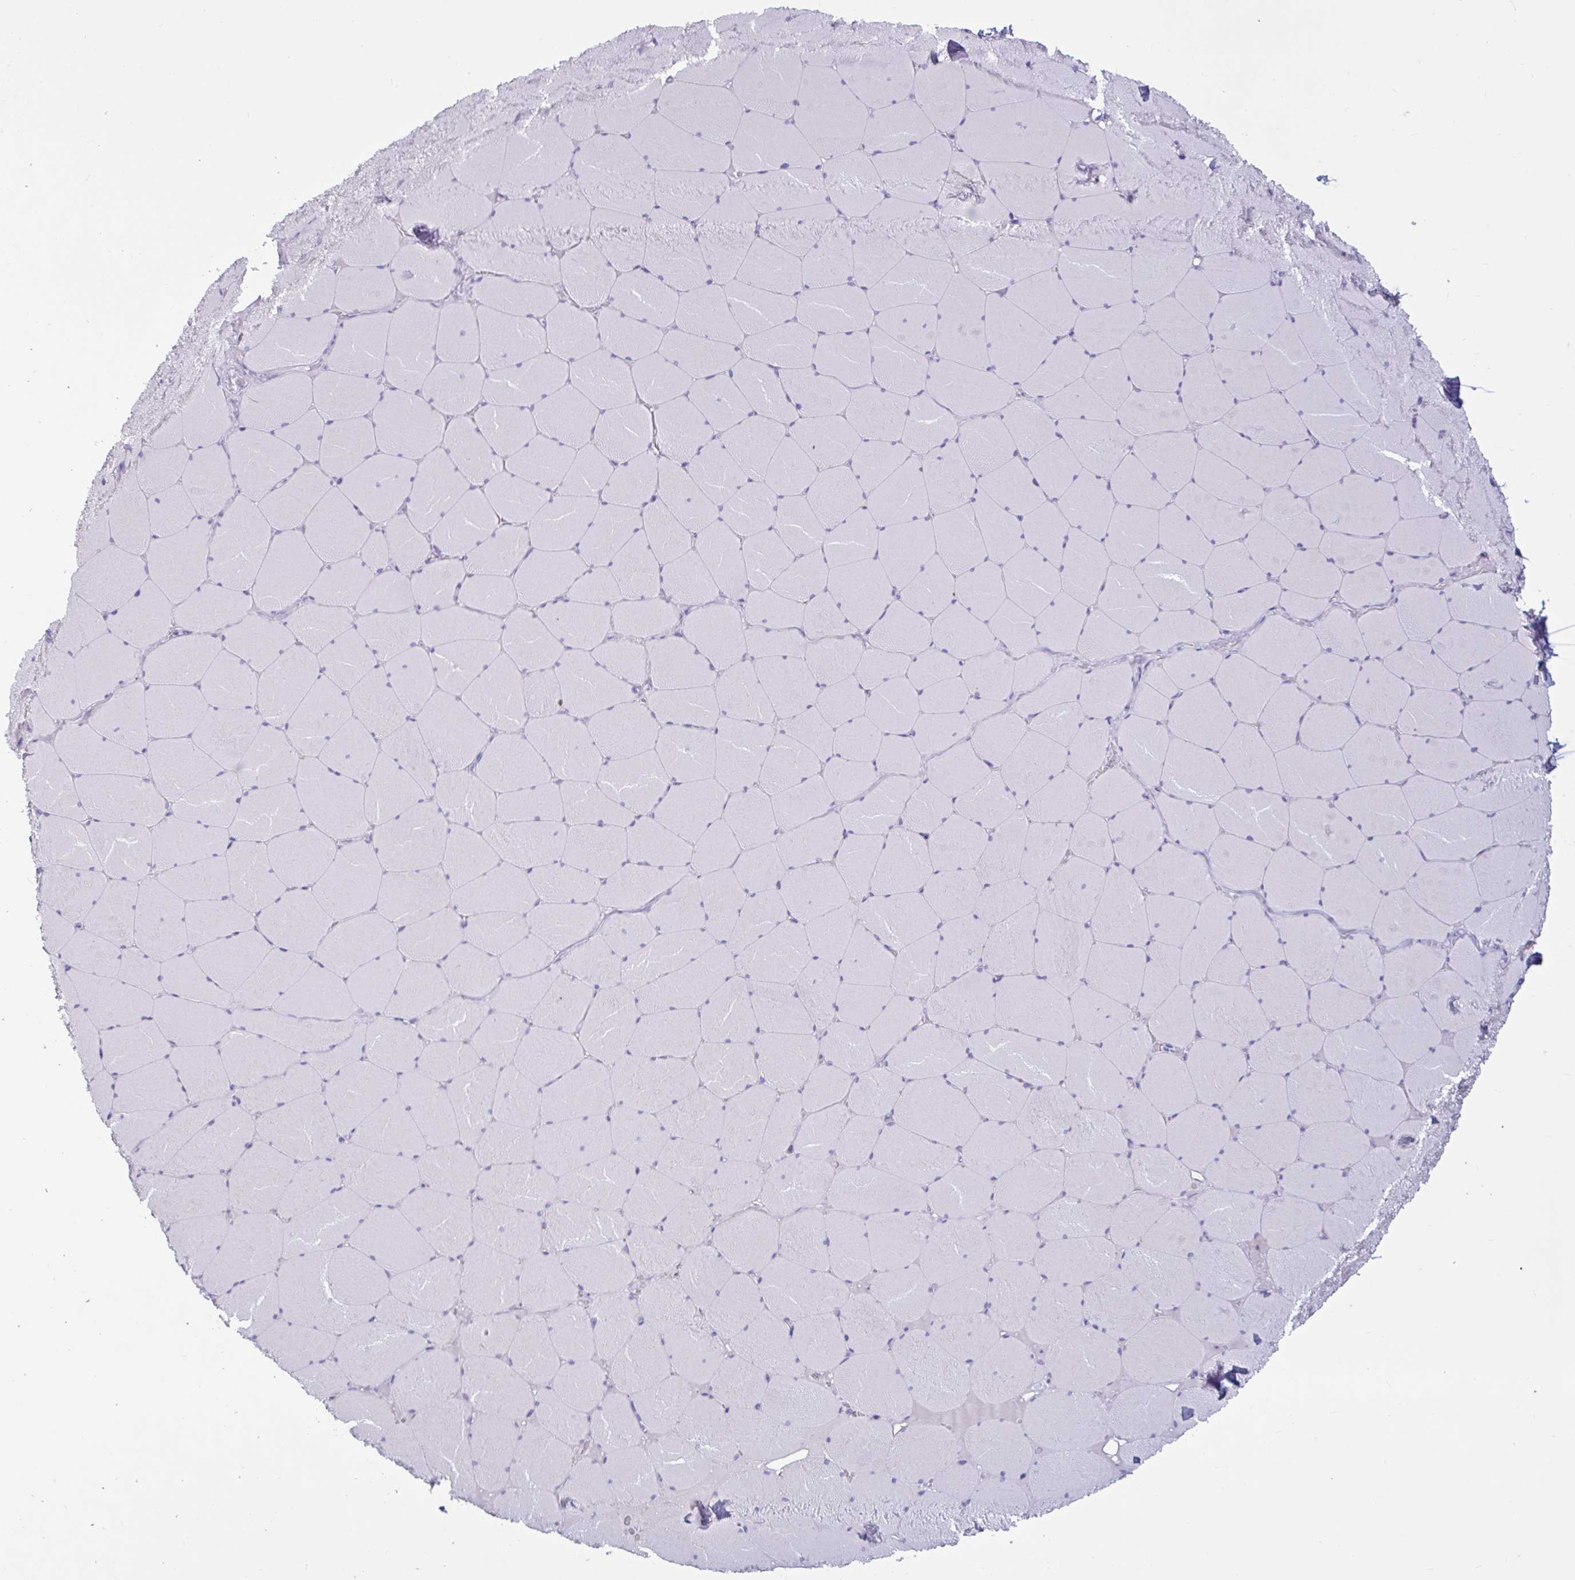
{"staining": {"intensity": "negative", "quantity": "none", "location": "none"}, "tissue": "skeletal muscle", "cell_type": "Myocytes", "image_type": "normal", "snomed": [{"axis": "morphology", "description": "Normal tissue, NOS"}, {"axis": "topography", "description": "Skeletal muscle"}, {"axis": "topography", "description": "Head-Neck"}], "caption": "Immunohistochemistry photomicrograph of normal human skeletal muscle stained for a protein (brown), which demonstrates no positivity in myocytes. Brightfield microscopy of immunohistochemistry stained with DAB (brown) and hematoxylin (blue), captured at high magnification.", "gene": "BBS10", "patient": {"sex": "male", "age": 66}}